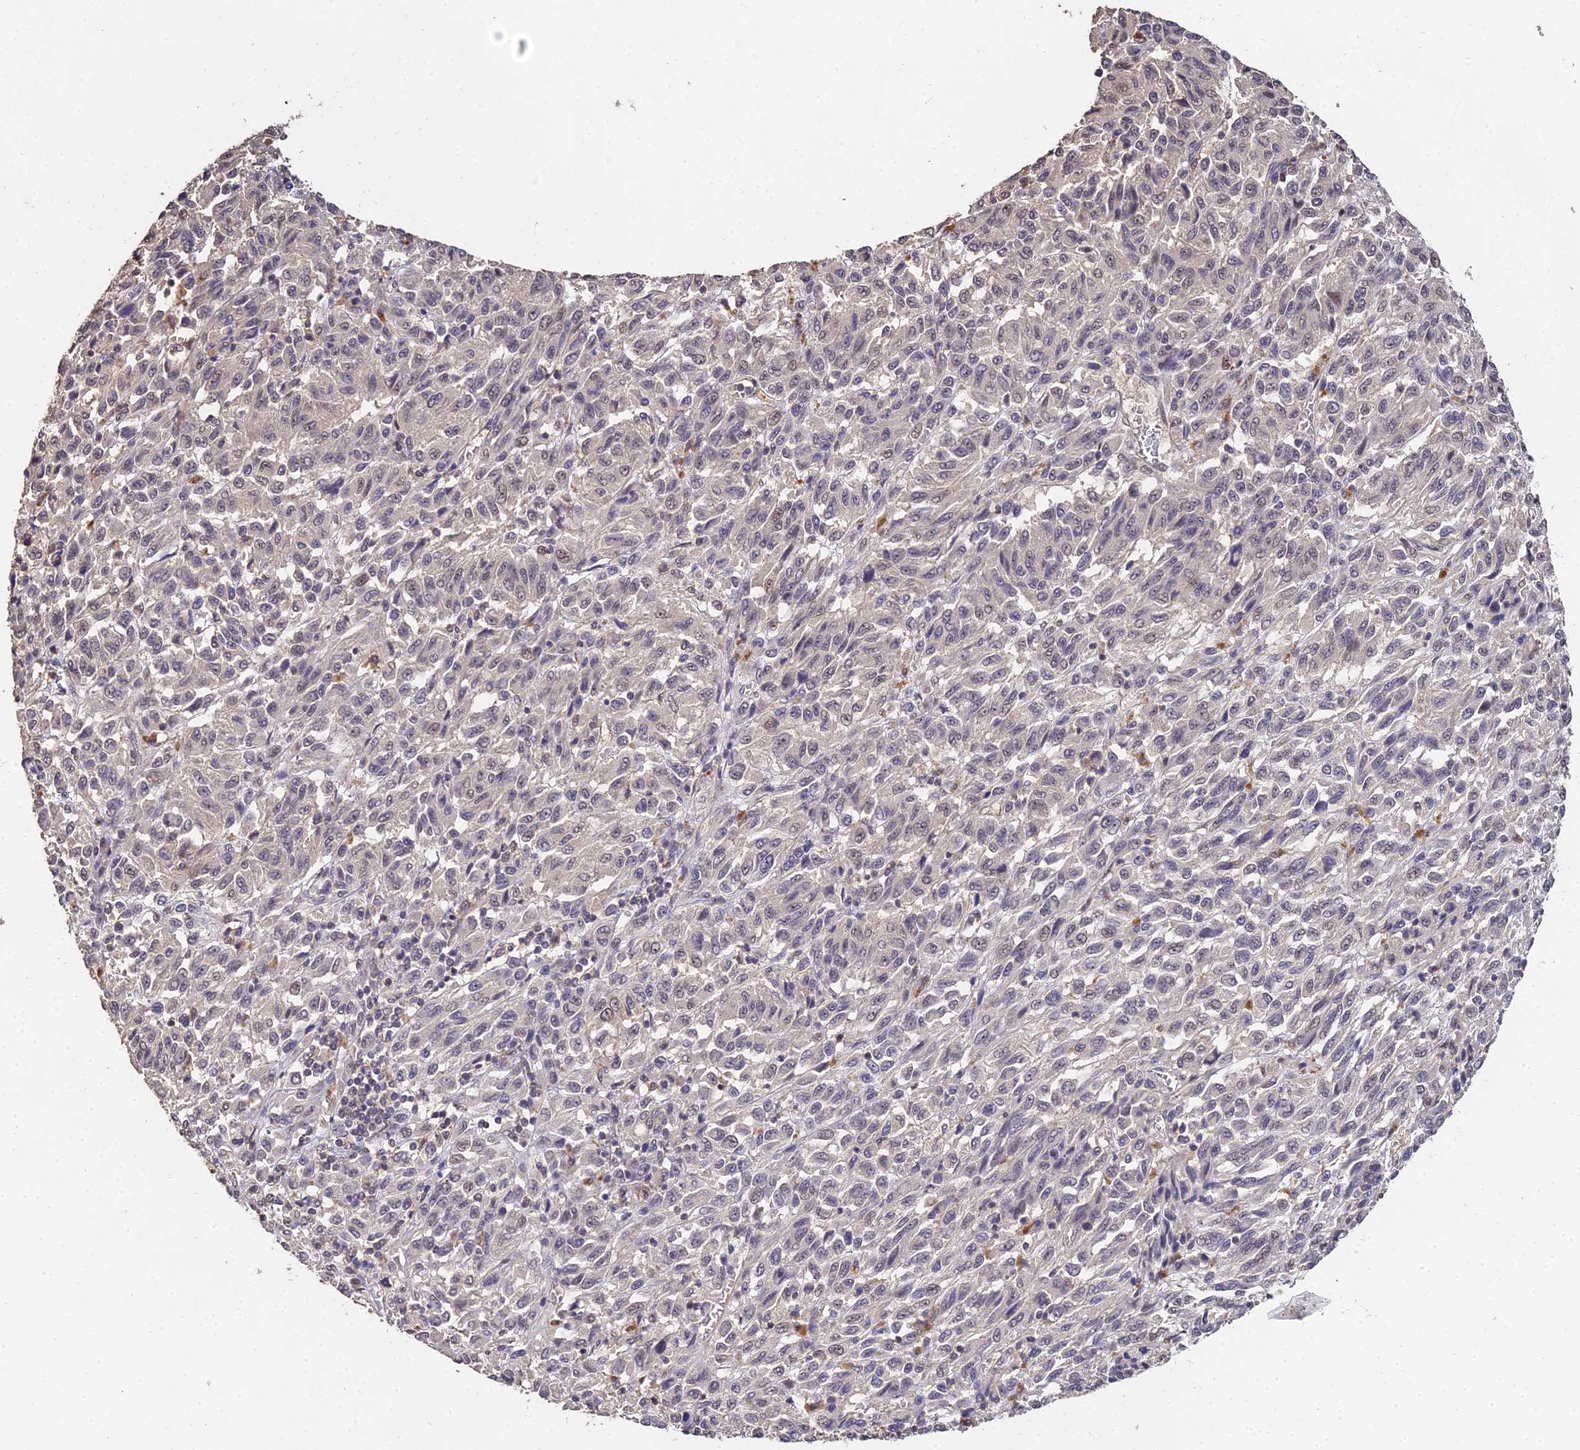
{"staining": {"intensity": "negative", "quantity": "none", "location": "none"}, "tissue": "melanoma", "cell_type": "Tumor cells", "image_type": "cancer", "snomed": [{"axis": "morphology", "description": "Malignant melanoma, Metastatic site"}, {"axis": "topography", "description": "Lung"}], "caption": "A high-resolution histopathology image shows IHC staining of malignant melanoma (metastatic site), which displays no significant positivity in tumor cells. (Brightfield microscopy of DAB IHC at high magnification).", "gene": "LSM5", "patient": {"sex": "male", "age": 64}}